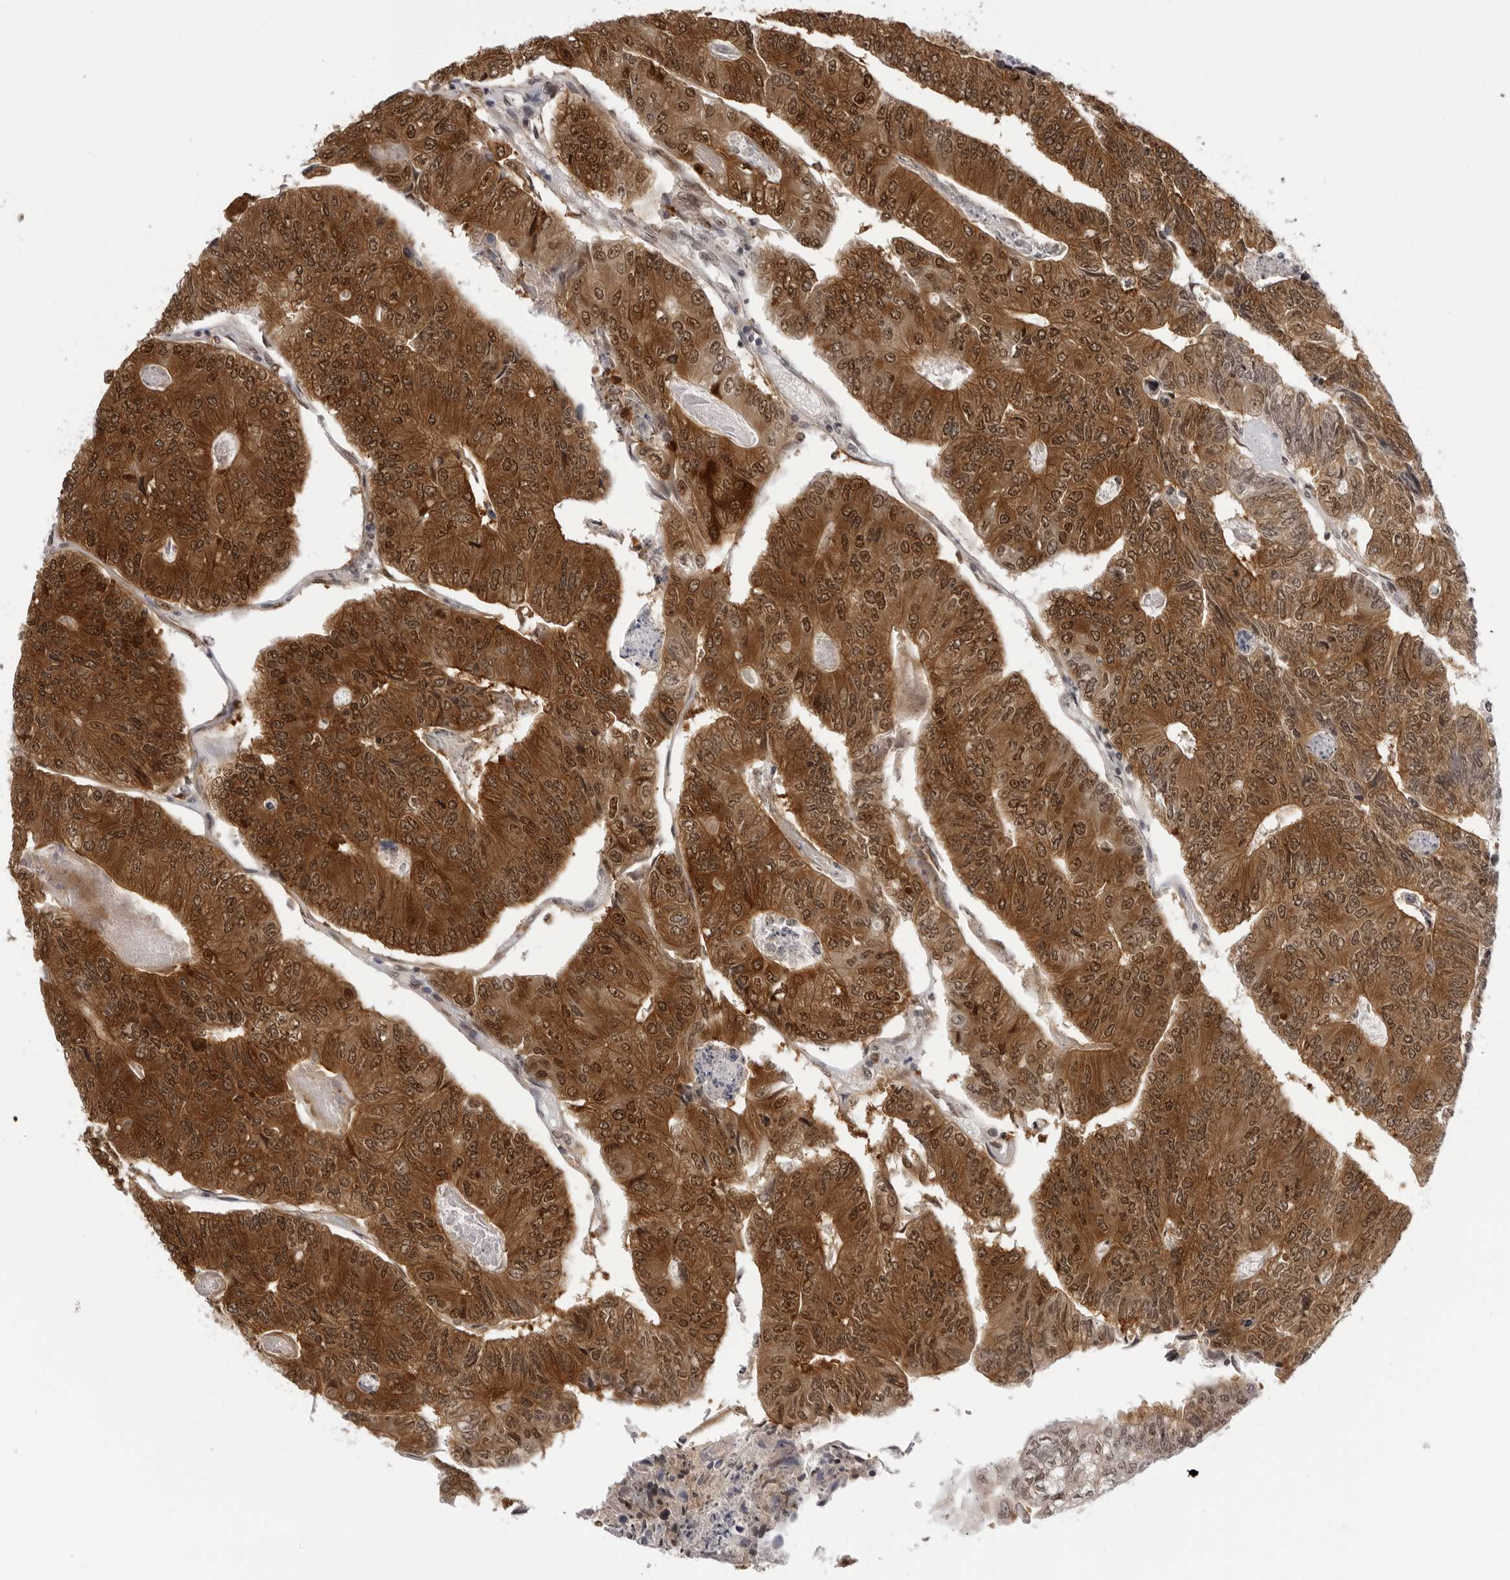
{"staining": {"intensity": "strong", "quantity": ">75%", "location": "cytoplasmic/membranous,nuclear"}, "tissue": "colorectal cancer", "cell_type": "Tumor cells", "image_type": "cancer", "snomed": [{"axis": "morphology", "description": "Adenocarcinoma, NOS"}, {"axis": "topography", "description": "Colon"}], "caption": "Protein staining shows strong cytoplasmic/membranous and nuclear expression in about >75% of tumor cells in colorectal cancer (adenocarcinoma).", "gene": "WDR77", "patient": {"sex": "female", "age": 67}}